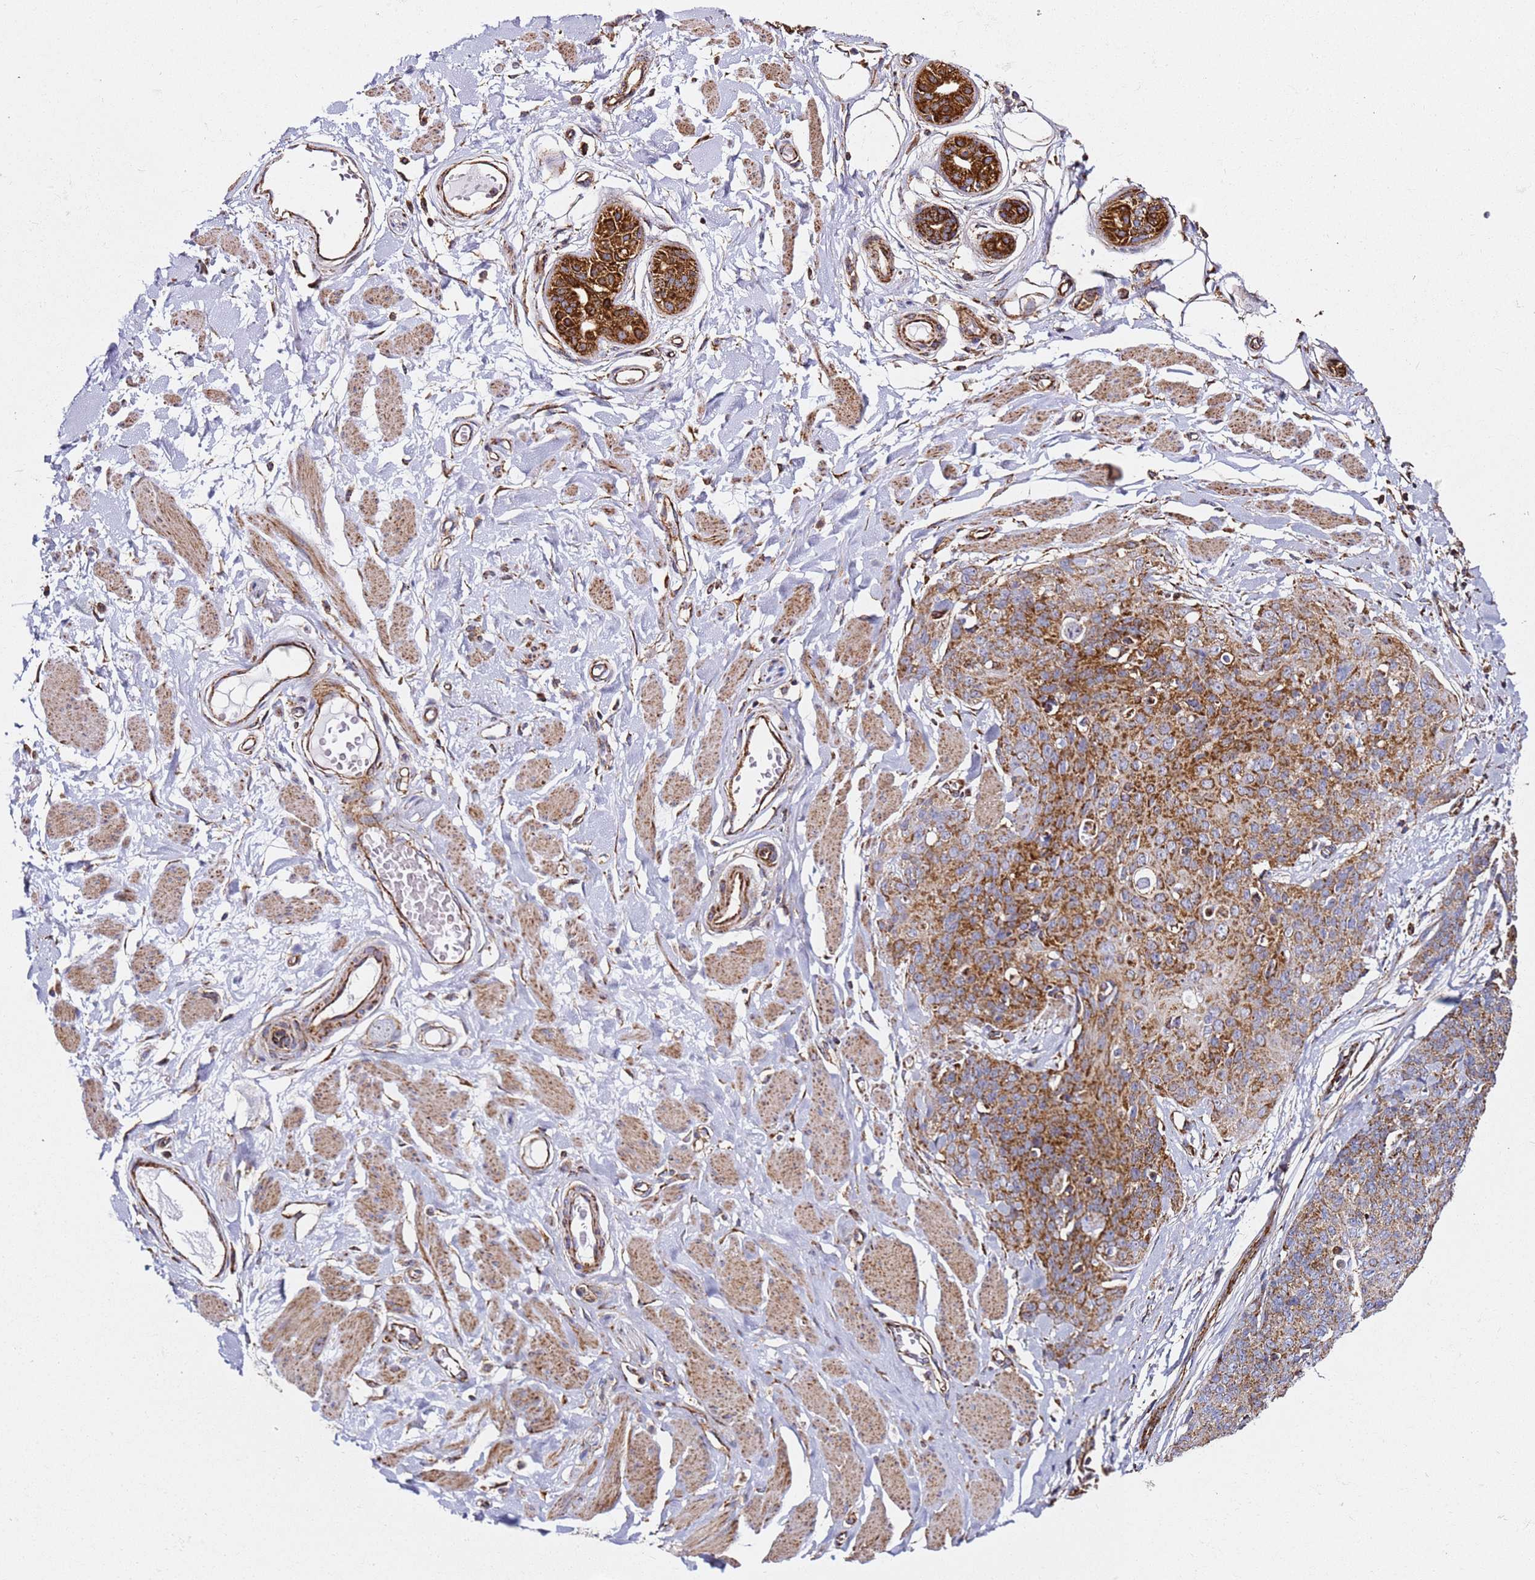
{"staining": {"intensity": "moderate", "quantity": ">75%", "location": "cytoplasmic/membranous"}, "tissue": "skin cancer", "cell_type": "Tumor cells", "image_type": "cancer", "snomed": [{"axis": "morphology", "description": "Squamous cell carcinoma, NOS"}, {"axis": "topography", "description": "Skin"}, {"axis": "topography", "description": "Vulva"}], "caption": "Immunohistochemistry of human squamous cell carcinoma (skin) demonstrates medium levels of moderate cytoplasmic/membranous positivity in approximately >75% of tumor cells.", "gene": "NDUFA3", "patient": {"sex": "female", "age": 85}}